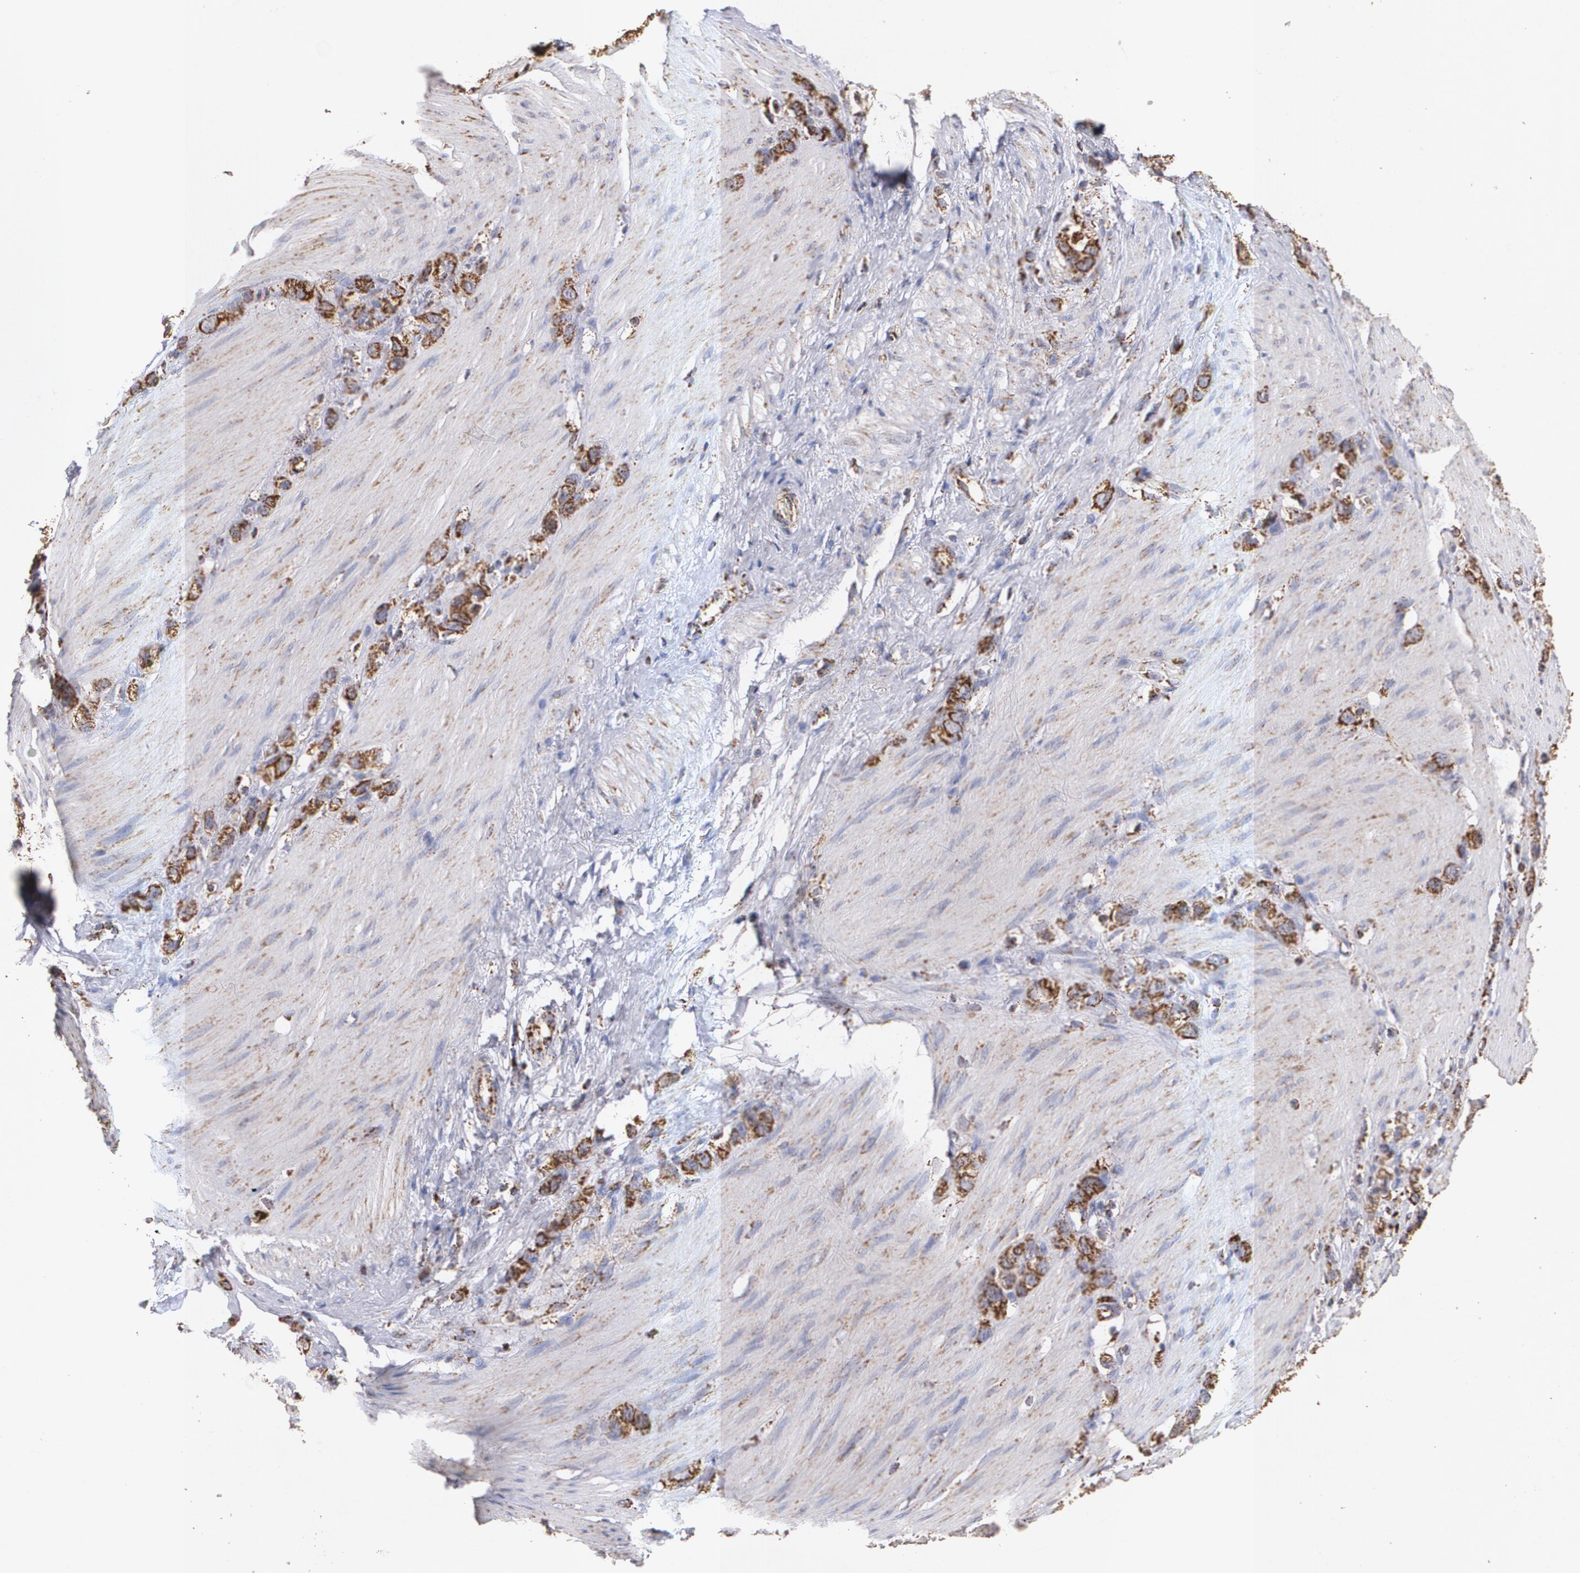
{"staining": {"intensity": "moderate", "quantity": ">75%", "location": "cytoplasmic/membranous"}, "tissue": "stomach cancer", "cell_type": "Tumor cells", "image_type": "cancer", "snomed": [{"axis": "morphology", "description": "Normal tissue, NOS"}, {"axis": "morphology", "description": "Adenocarcinoma, NOS"}, {"axis": "morphology", "description": "Adenocarcinoma, High grade"}, {"axis": "topography", "description": "Stomach, upper"}, {"axis": "topography", "description": "Stomach"}], "caption": "Stomach adenocarcinoma stained with immunohistochemistry (IHC) demonstrates moderate cytoplasmic/membranous staining in approximately >75% of tumor cells.", "gene": "HSPD1", "patient": {"sex": "female", "age": 65}}